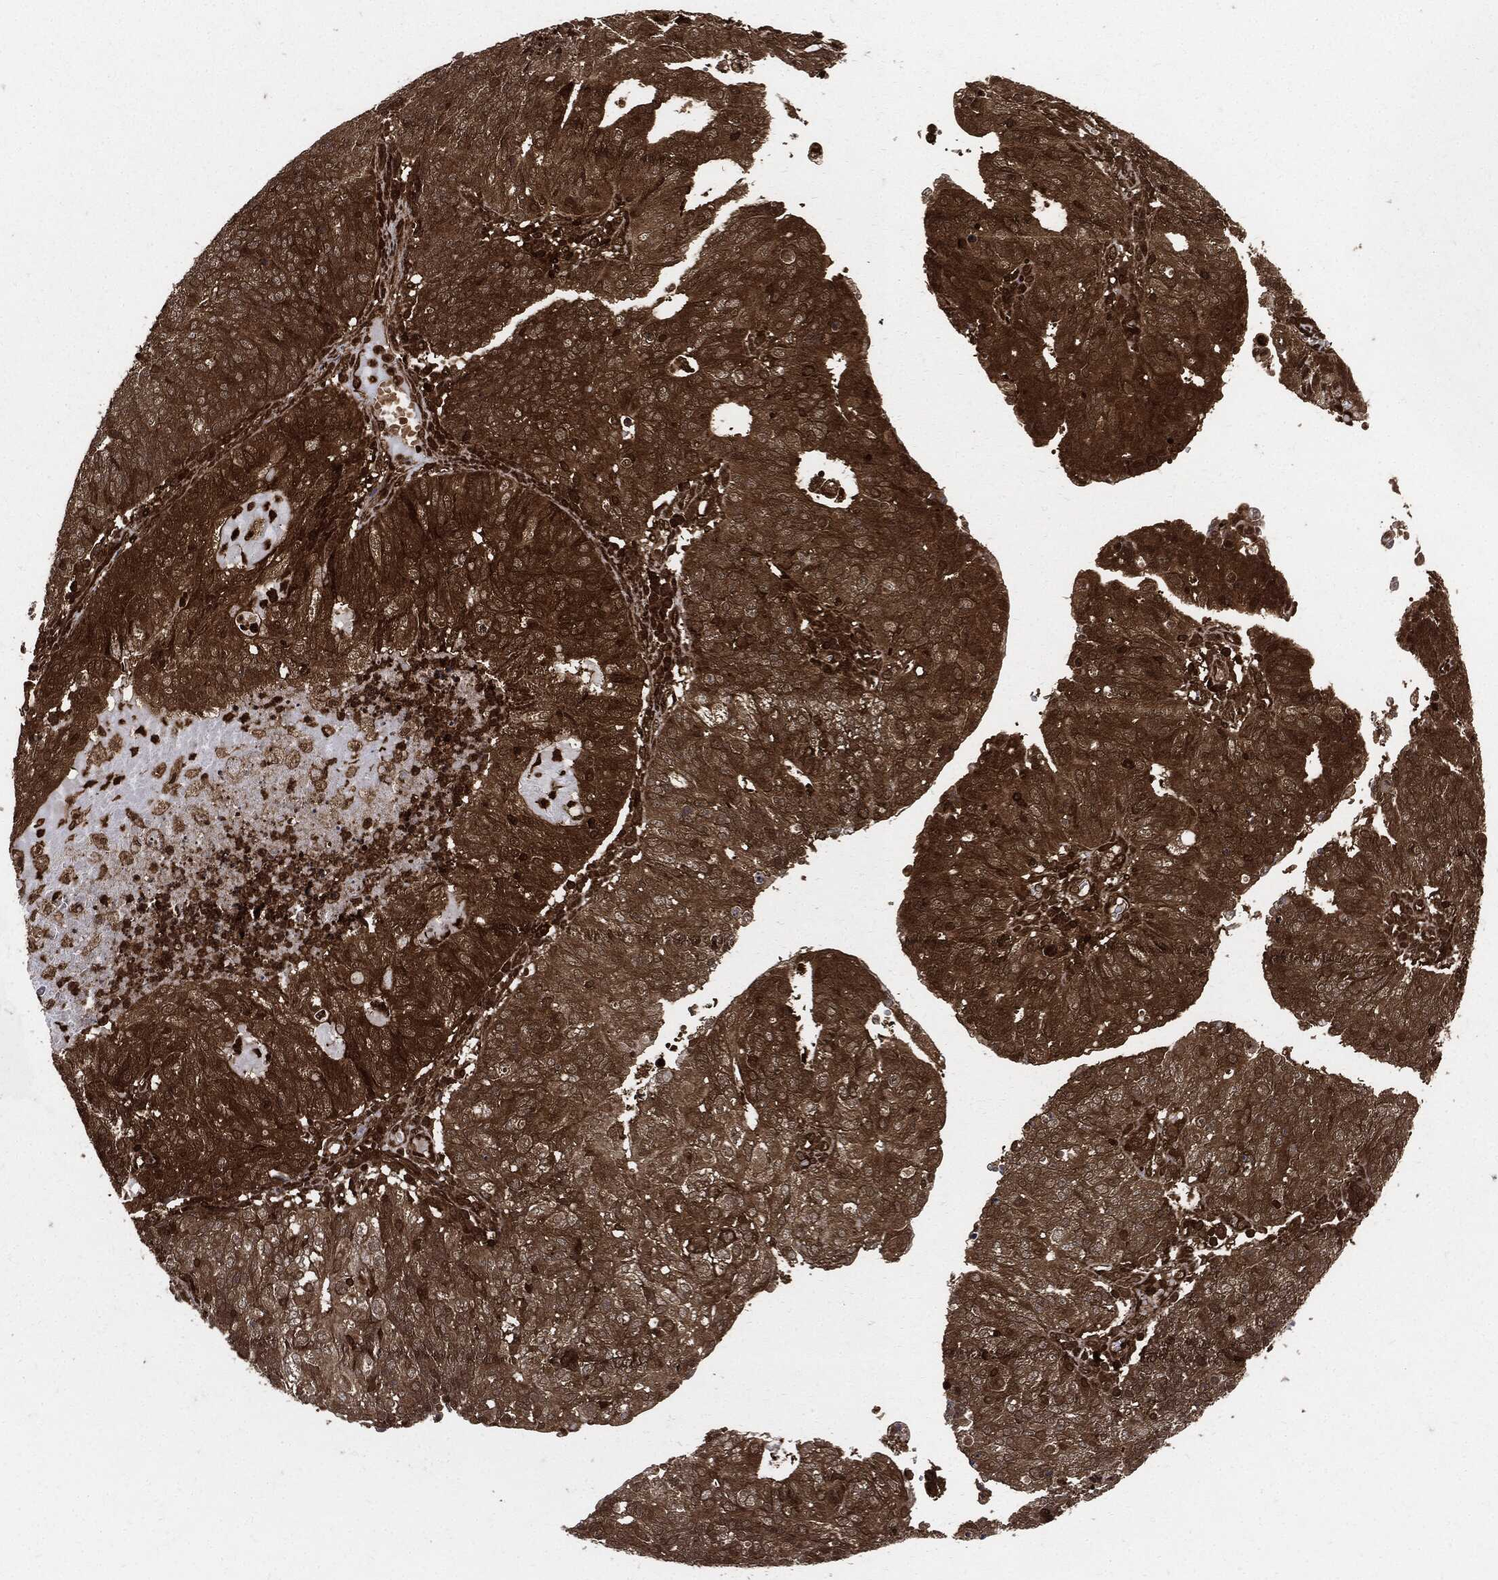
{"staining": {"intensity": "moderate", "quantity": ">75%", "location": "cytoplasmic/membranous"}, "tissue": "endometrial cancer", "cell_type": "Tumor cells", "image_type": "cancer", "snomed": [{"axis": "morphology", "description": "Adenocarcinoma, NOS"}, {"axis": "topography", "description": "Endometrium"}], "caption": "Immunohistochemistry (IHC) histopathology image of adenocarcinoma (endometrial) stained for a protein (brown), which reveals medium levels of moderate cytoplasmic/membranous positivity in approximately >75% of tumor cells.", "gene": "YWHAB", "patient": {"sex": "female", "age": 82}}